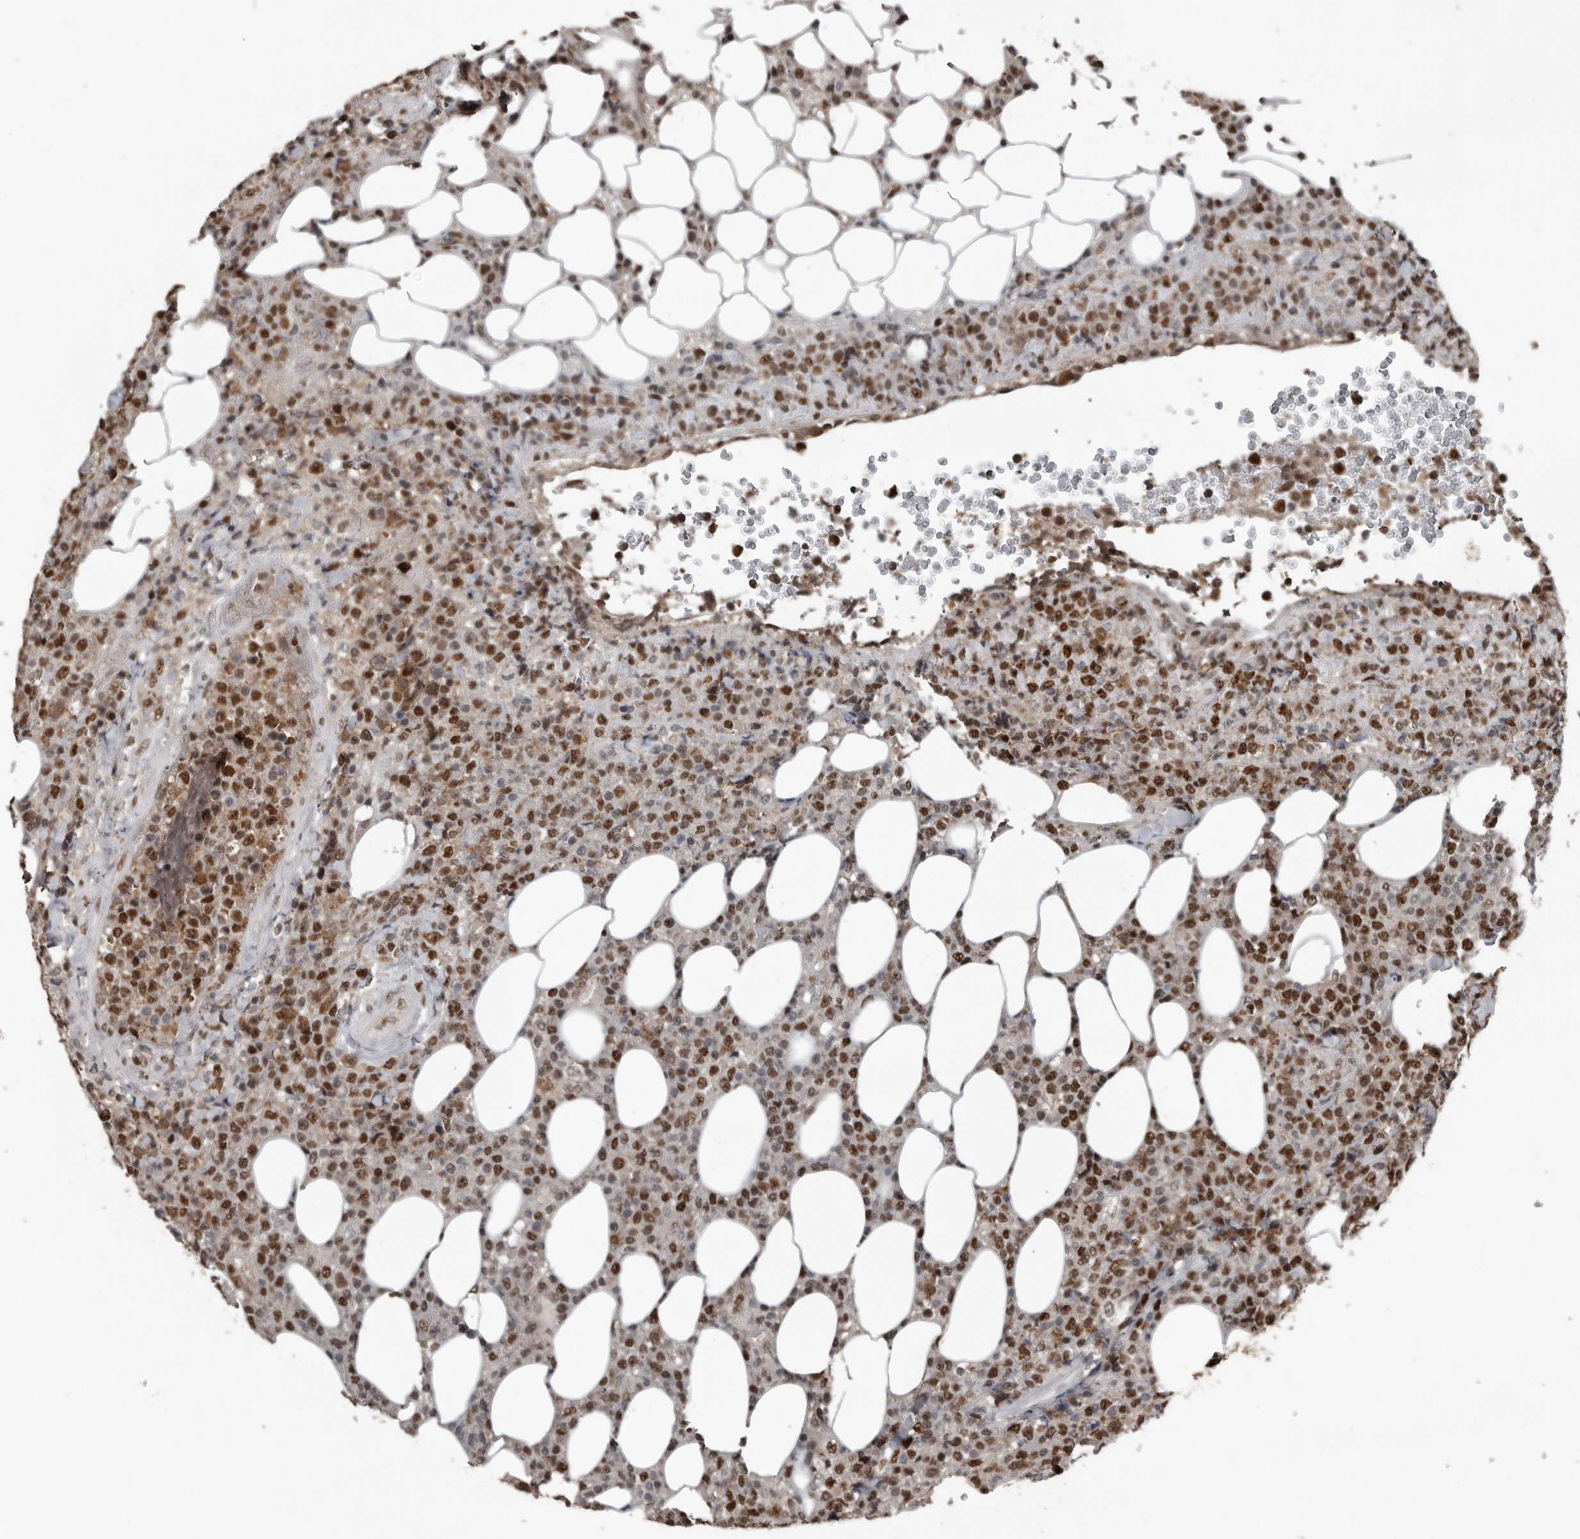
{"staining": {"intensity": "strong", "quantity": ">75%", "location": "nuclear"}, "tissue": "lymphoma", "cell_type": "Tumor cells", "image_type": "cancer", "snomed": [{"axis": "morphology", "description": "Malignant lymphoma, non-Hodgkin's type, High grade"}, {"axis": "topography", "description": "Lymph node"}], "caption": "IHC image of human lymphoma stained for a protein (brown), which displays high levels of strong nuclear positivity in approximately >75% of tumor cells.", "gene": "CHD1L", "patient": {"sex": "male", "age": 13}}